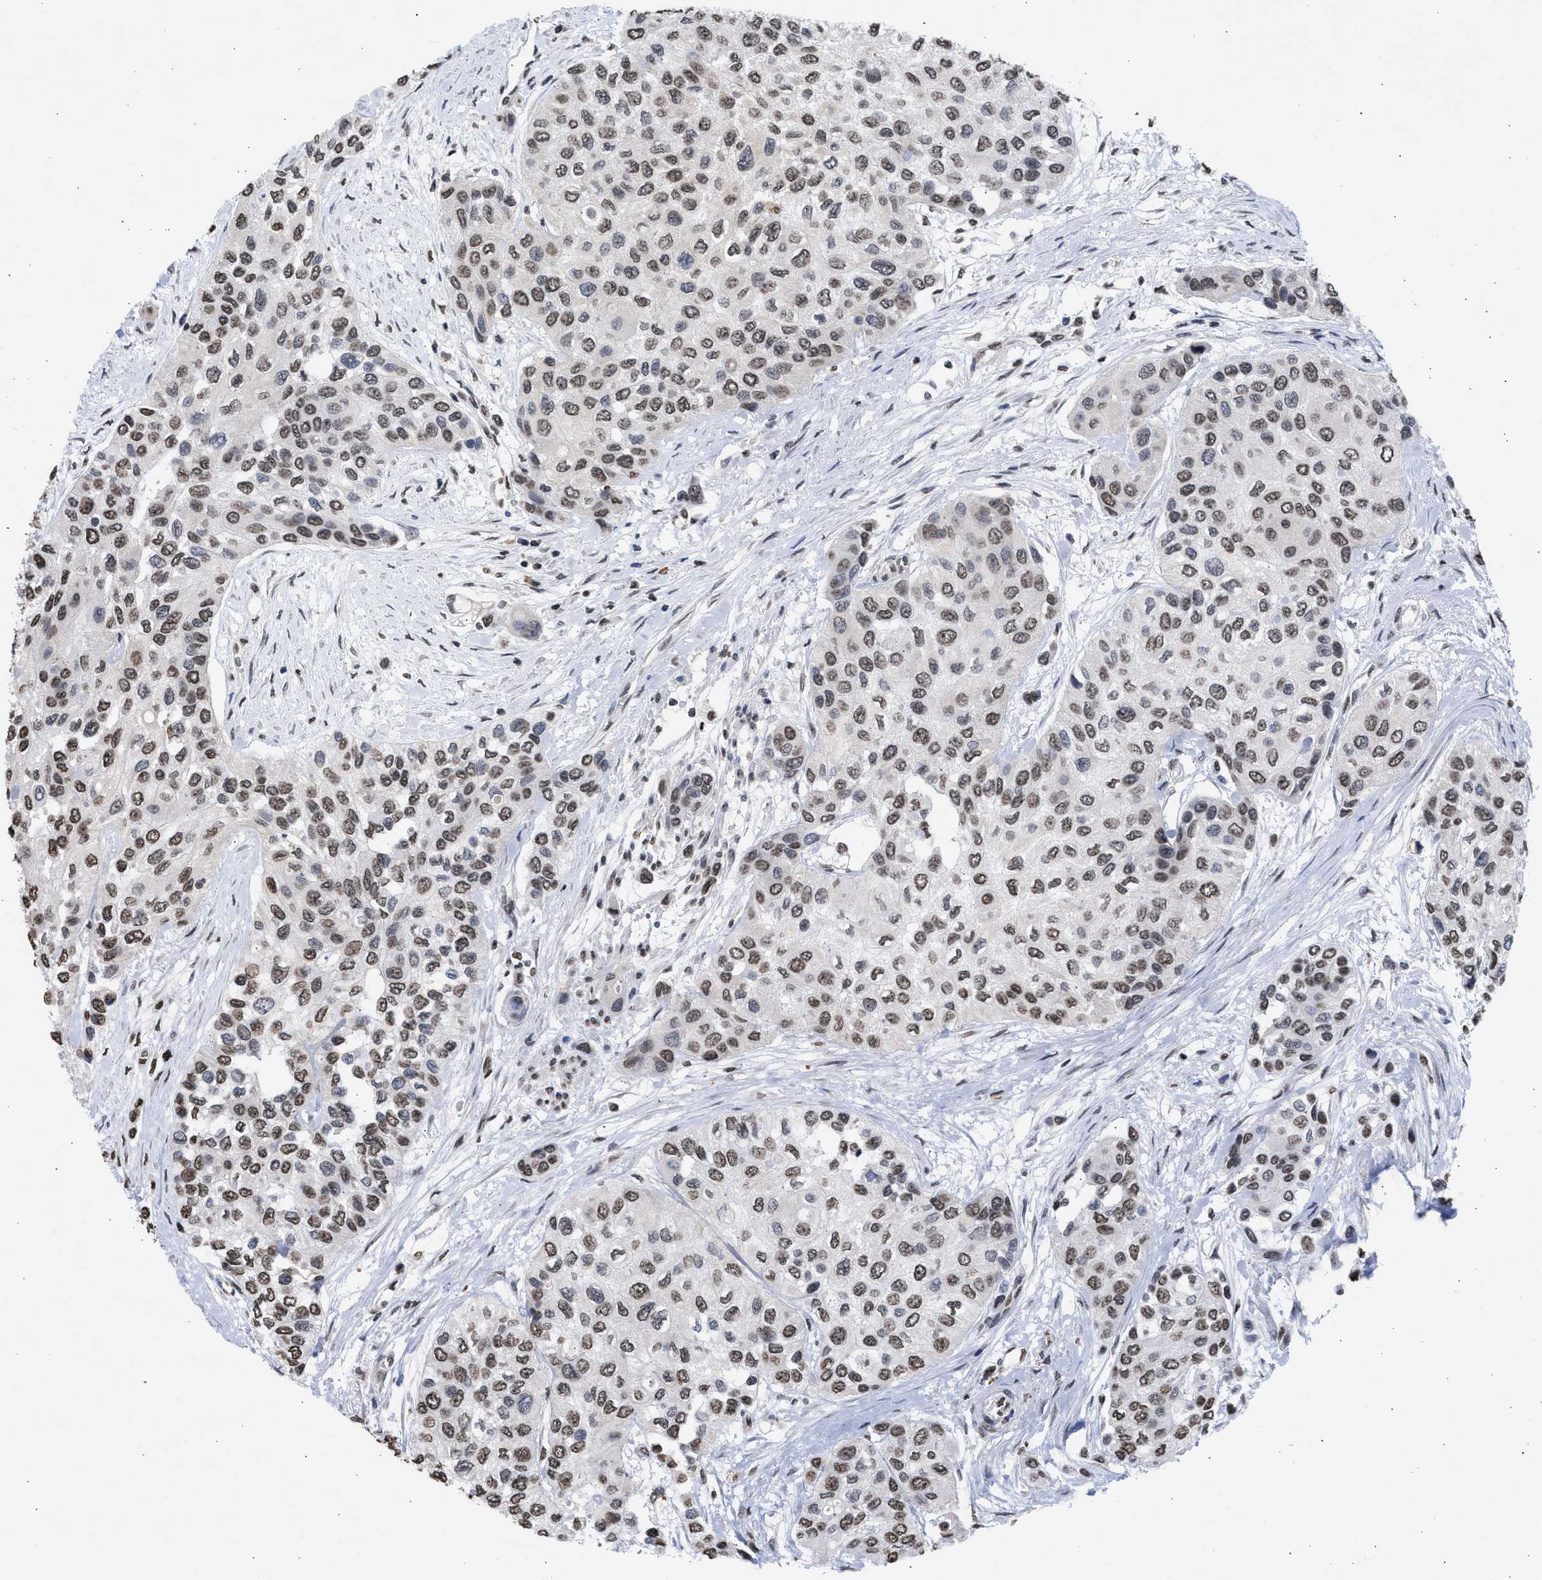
{"staining": {"intensity": "moderate", "quantity": ">75%", "location": "nuclear"}, "tissue": "urothelial cancer", "cell_type": "Tumor cells", "image_type": "cancer", "snomed": [{"axis": "morphology", "description": "Urothelial carcinoma, High grade"}, {"axis": "topography", "description": "Urinary bladder"}], "caption": "Brown immunohistochemical staining in human urothelial cancer shows moderate nuclear positivity in about >75% of tumor cells.", "gene": "NUP35", "patient": {"sex": "female", "age": 56}}